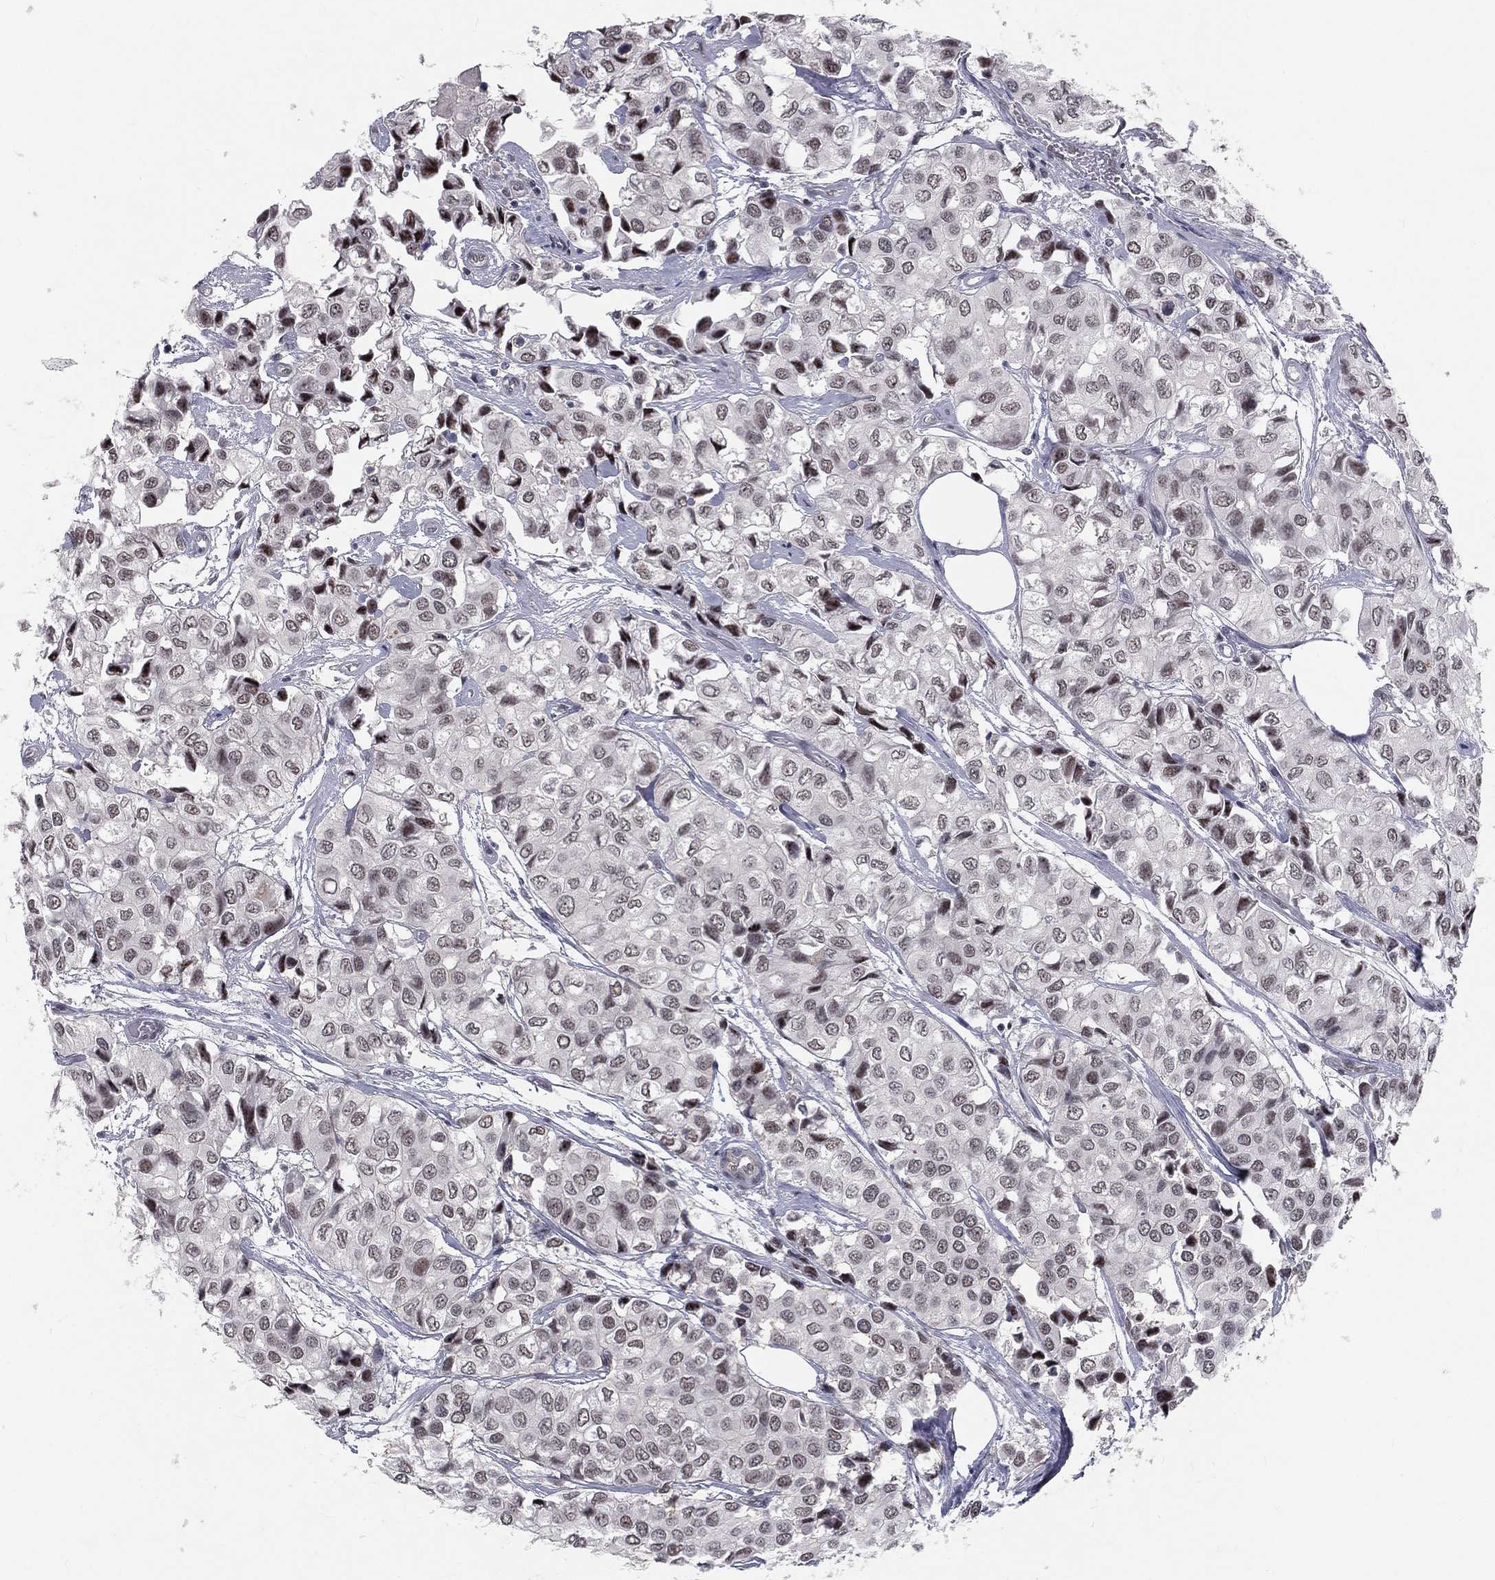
{"staining": {"intensity": "moderate", "quantity": "<25%", "location": "nuclear"}, "tissue": "urothelial cancer", "cell_type": "Tumor cells", "image_type": "cancer", "snomed": [{"axis": "morphology", "description": "Urothelial carcinoma, High grade"}, {"axis": "topography", "description": "Urinary bladder"}], "caption": "Immunohistochemistry (IHC) histopathology image of neoplastic tissue: urothelial cancer stained using immunohistochemistry (IHC) displays low levels of moderate protein expression localized specifically in the nuclear of tumor cells, appearing as a nuclear brown color.", "gene": "MORC2", "patient": {"sex": "male", "age": 73}}